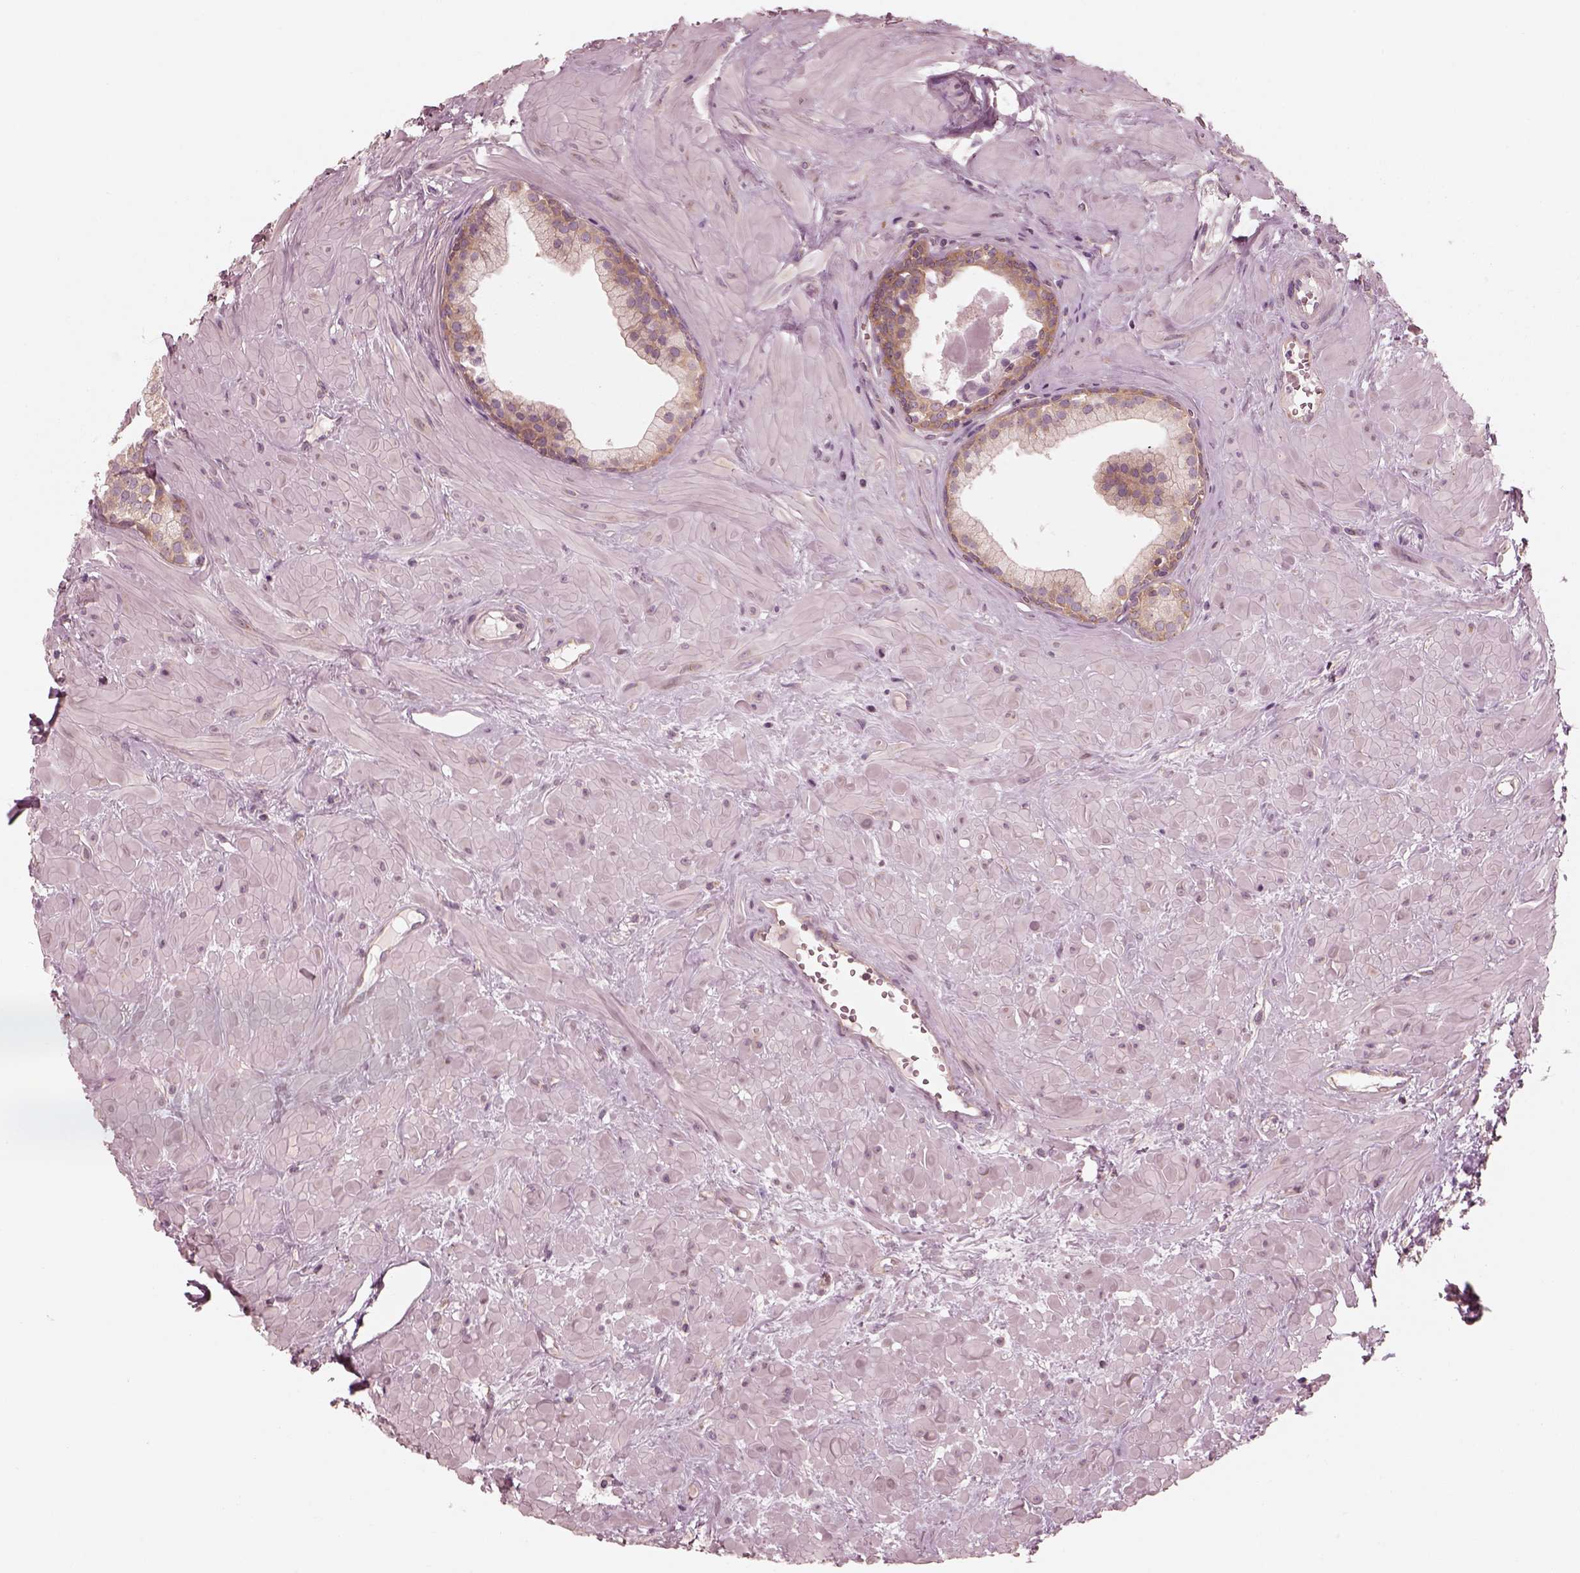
{"staining": {"intensity": "moderate", "quantity": "<25%", "location": "cytoplasmic/membranous"}, "tissue": "prostate", "cell_type": "Glandular cells", "image_type": "normal", "snomed": [{"axis": "morphology", "description": "Normal tissue, NOS"}, {"axis": "topography", "description": "Prostate"}], "caption": "Prostate stained with immunohistochemistry (IHC) demonstrates moderate cytoplasmic/membranous positivity in approximately <25% of glandular cells. (DAB IHC with brightfield microscopy, high magnification).", "gene": "CNOT2", "patient": {"sex": "male", "age": 48}}